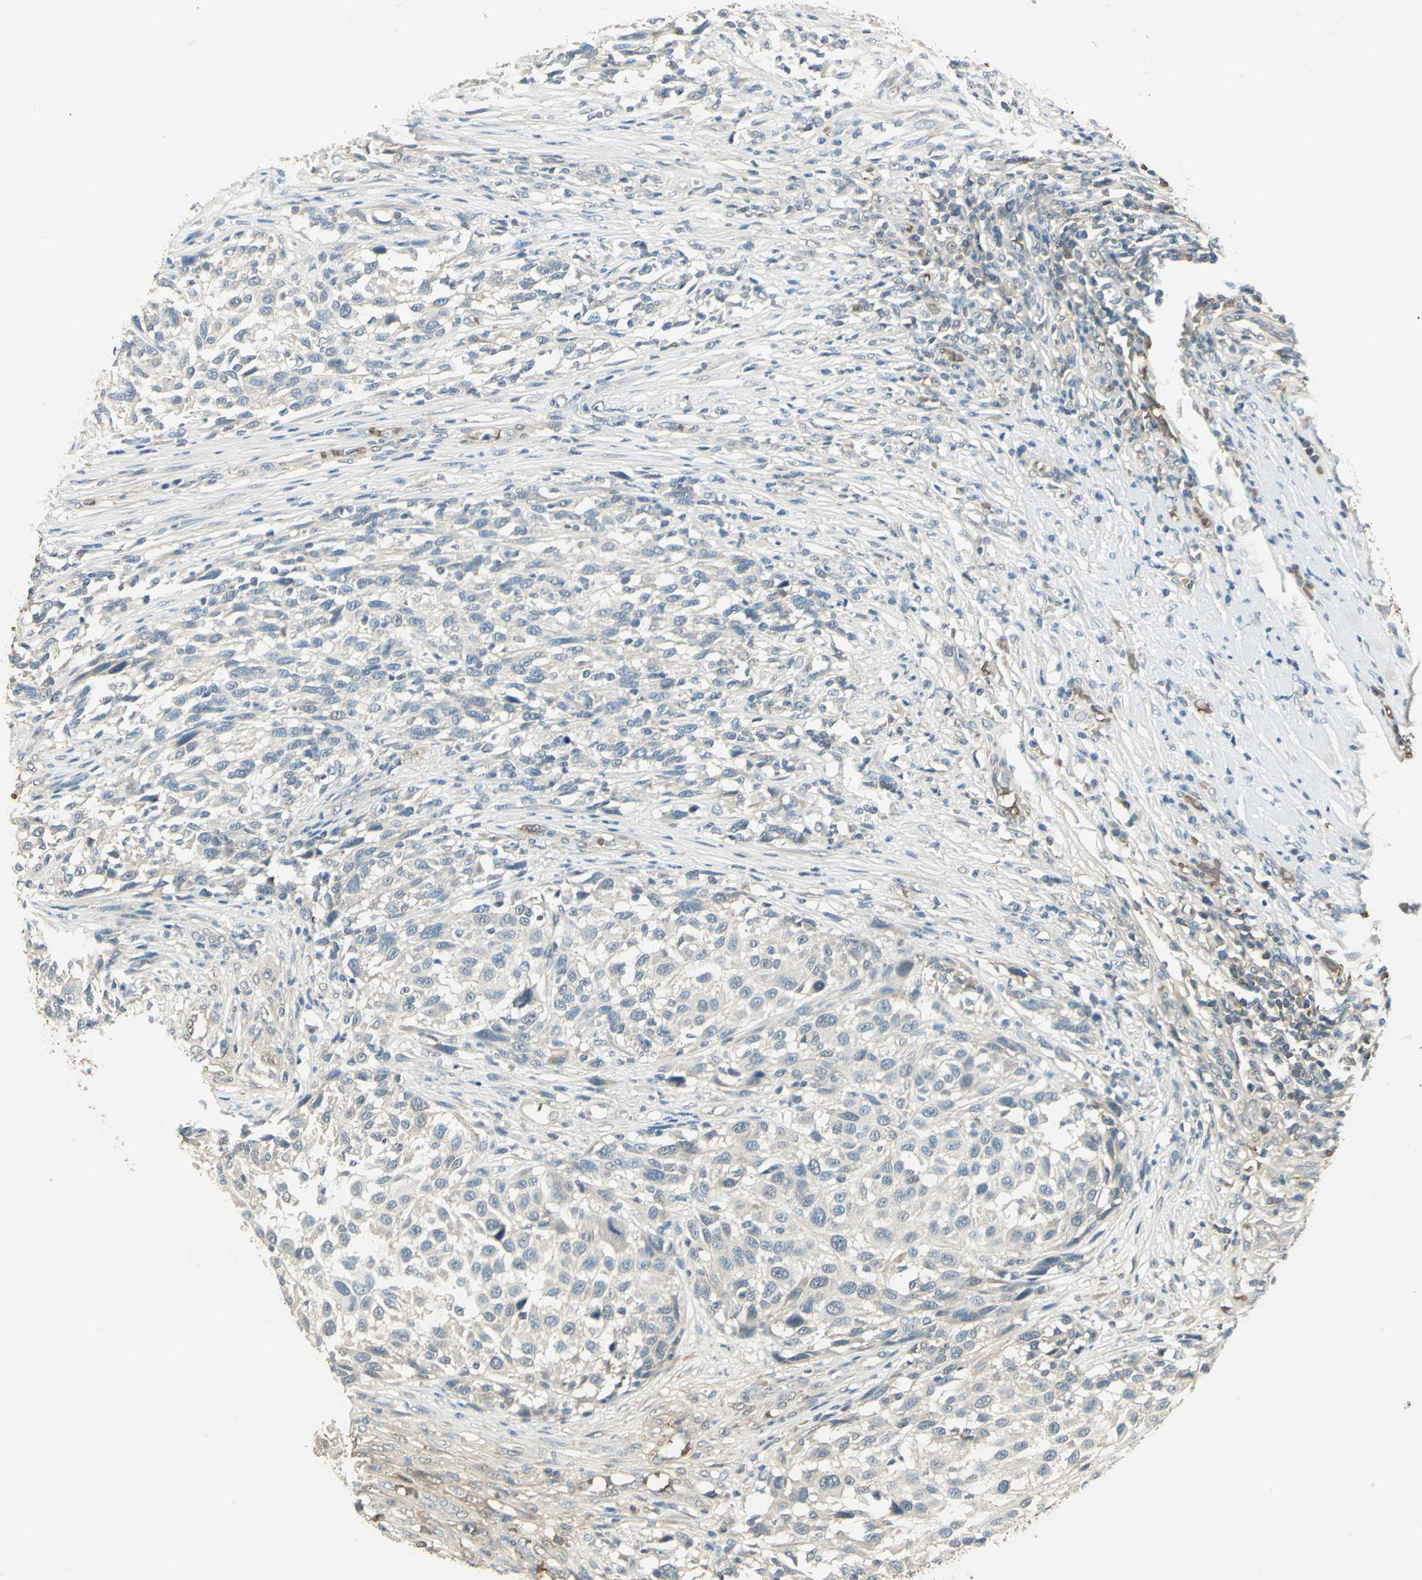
{"staining": {"intensity": "negative", "quantity": "none", "location": "none"}, "tissue": "melanoma", "cell_type": "Tumor cells", "image_type": "cancer", "snomed": [{"axis": "morphology", "description": "Malignant melanoma, Metastatic site"}, {"axis": "topography", "description": "Lymph node"}], "caption": "Immunohistochemistry of human malignant melanoma (metastatic site) demonstrates no staining in tumor cells.", "gene": "DDAH1", "patient": {"sex": "male", "age": 61}}